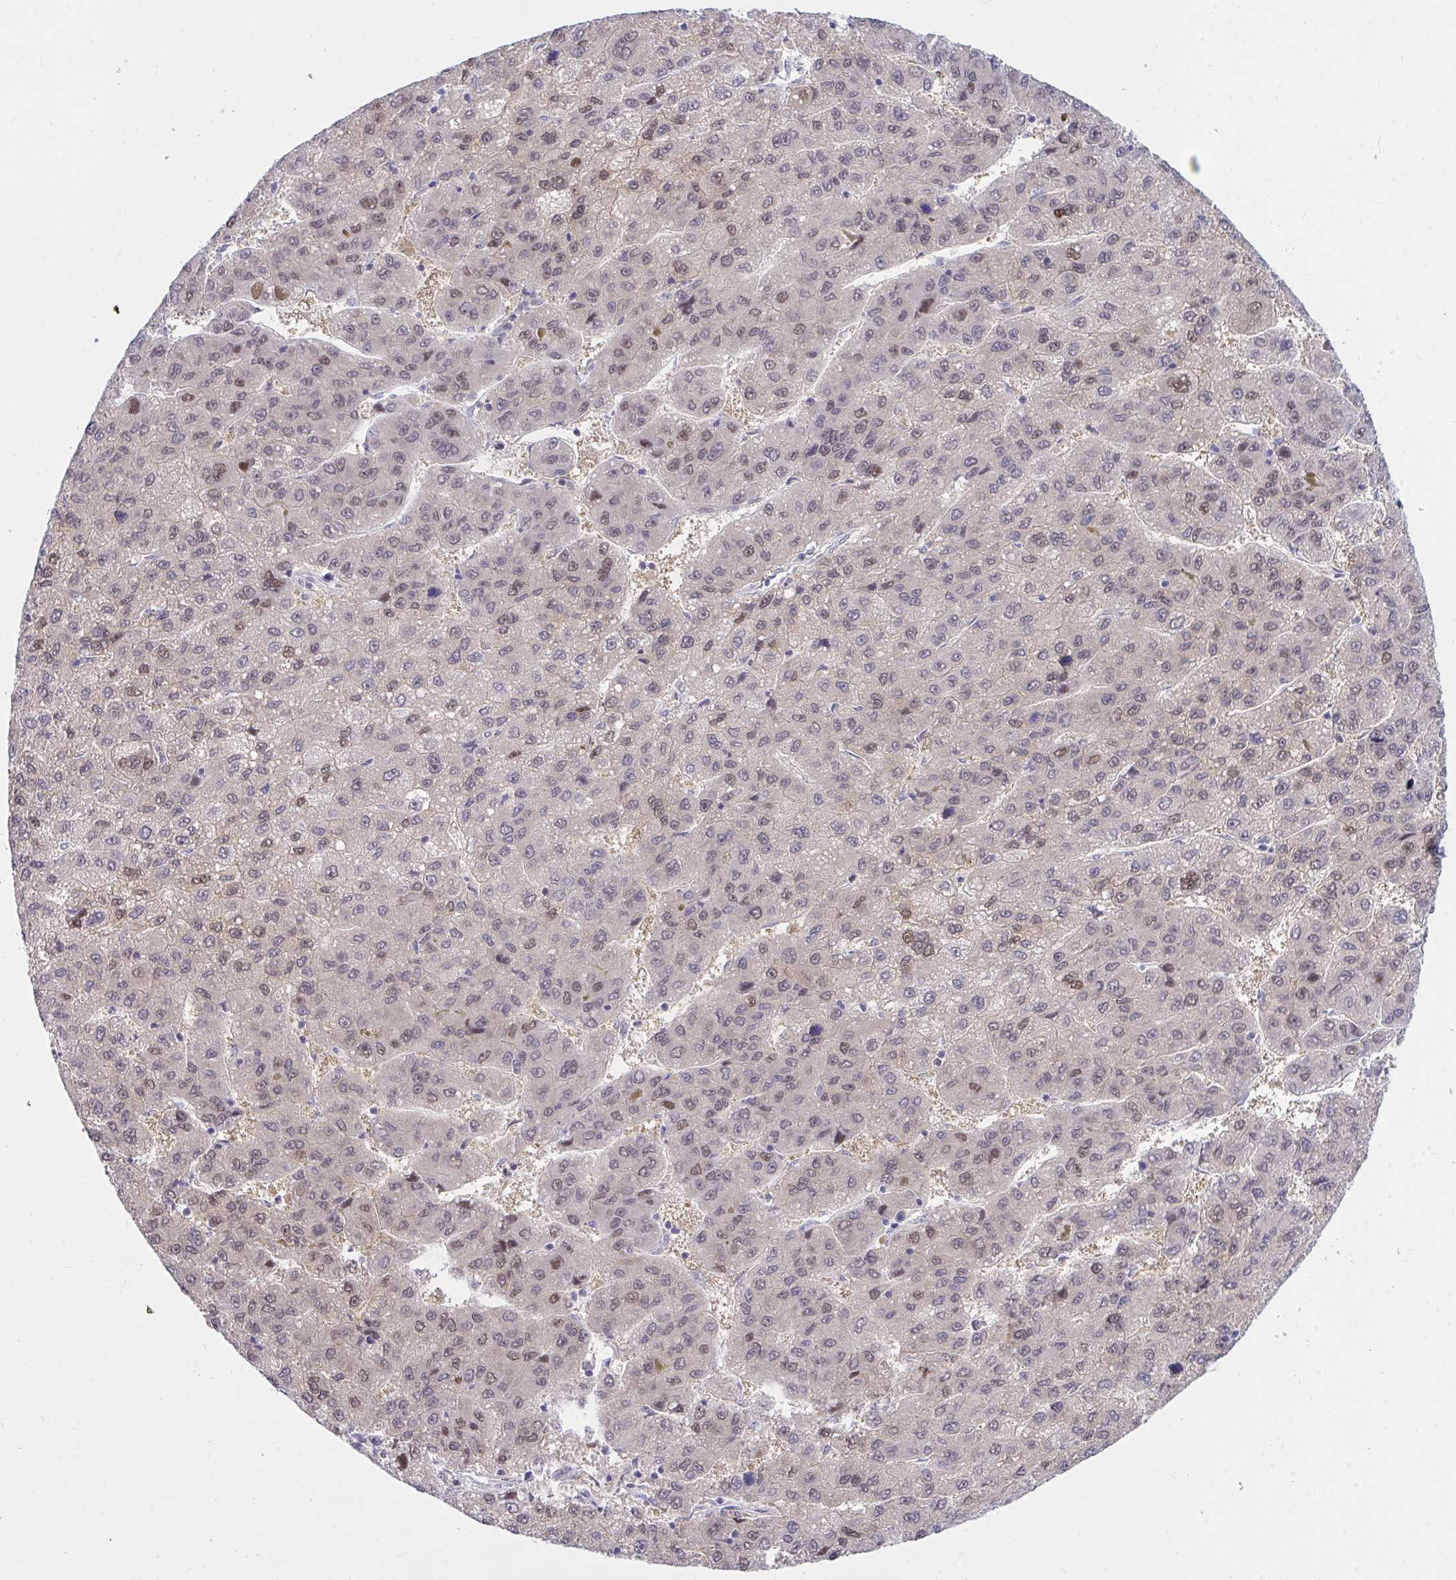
{"staining": {"intensity": "moderate", "quantity": "25%-75%", "location": "nuclear"}, "tissue": "liver cancer", "cell_type": "Tumor cells", "image_type": "cancer", "snomed": [{"axis": "morphology", "description": "Carcinoma, Hepatocellular, NOS"}, {"axis": "topography", "description": "Liver"}], "caption": "A brown stain highlights moderate nuclear staining of a protein in human liver hepatocellular carcinoma tumor cells. (IHC, brightfield microscopy, high magnification).", "gene": "THOP1", "patient": {"sex": "female", "age": 82}}